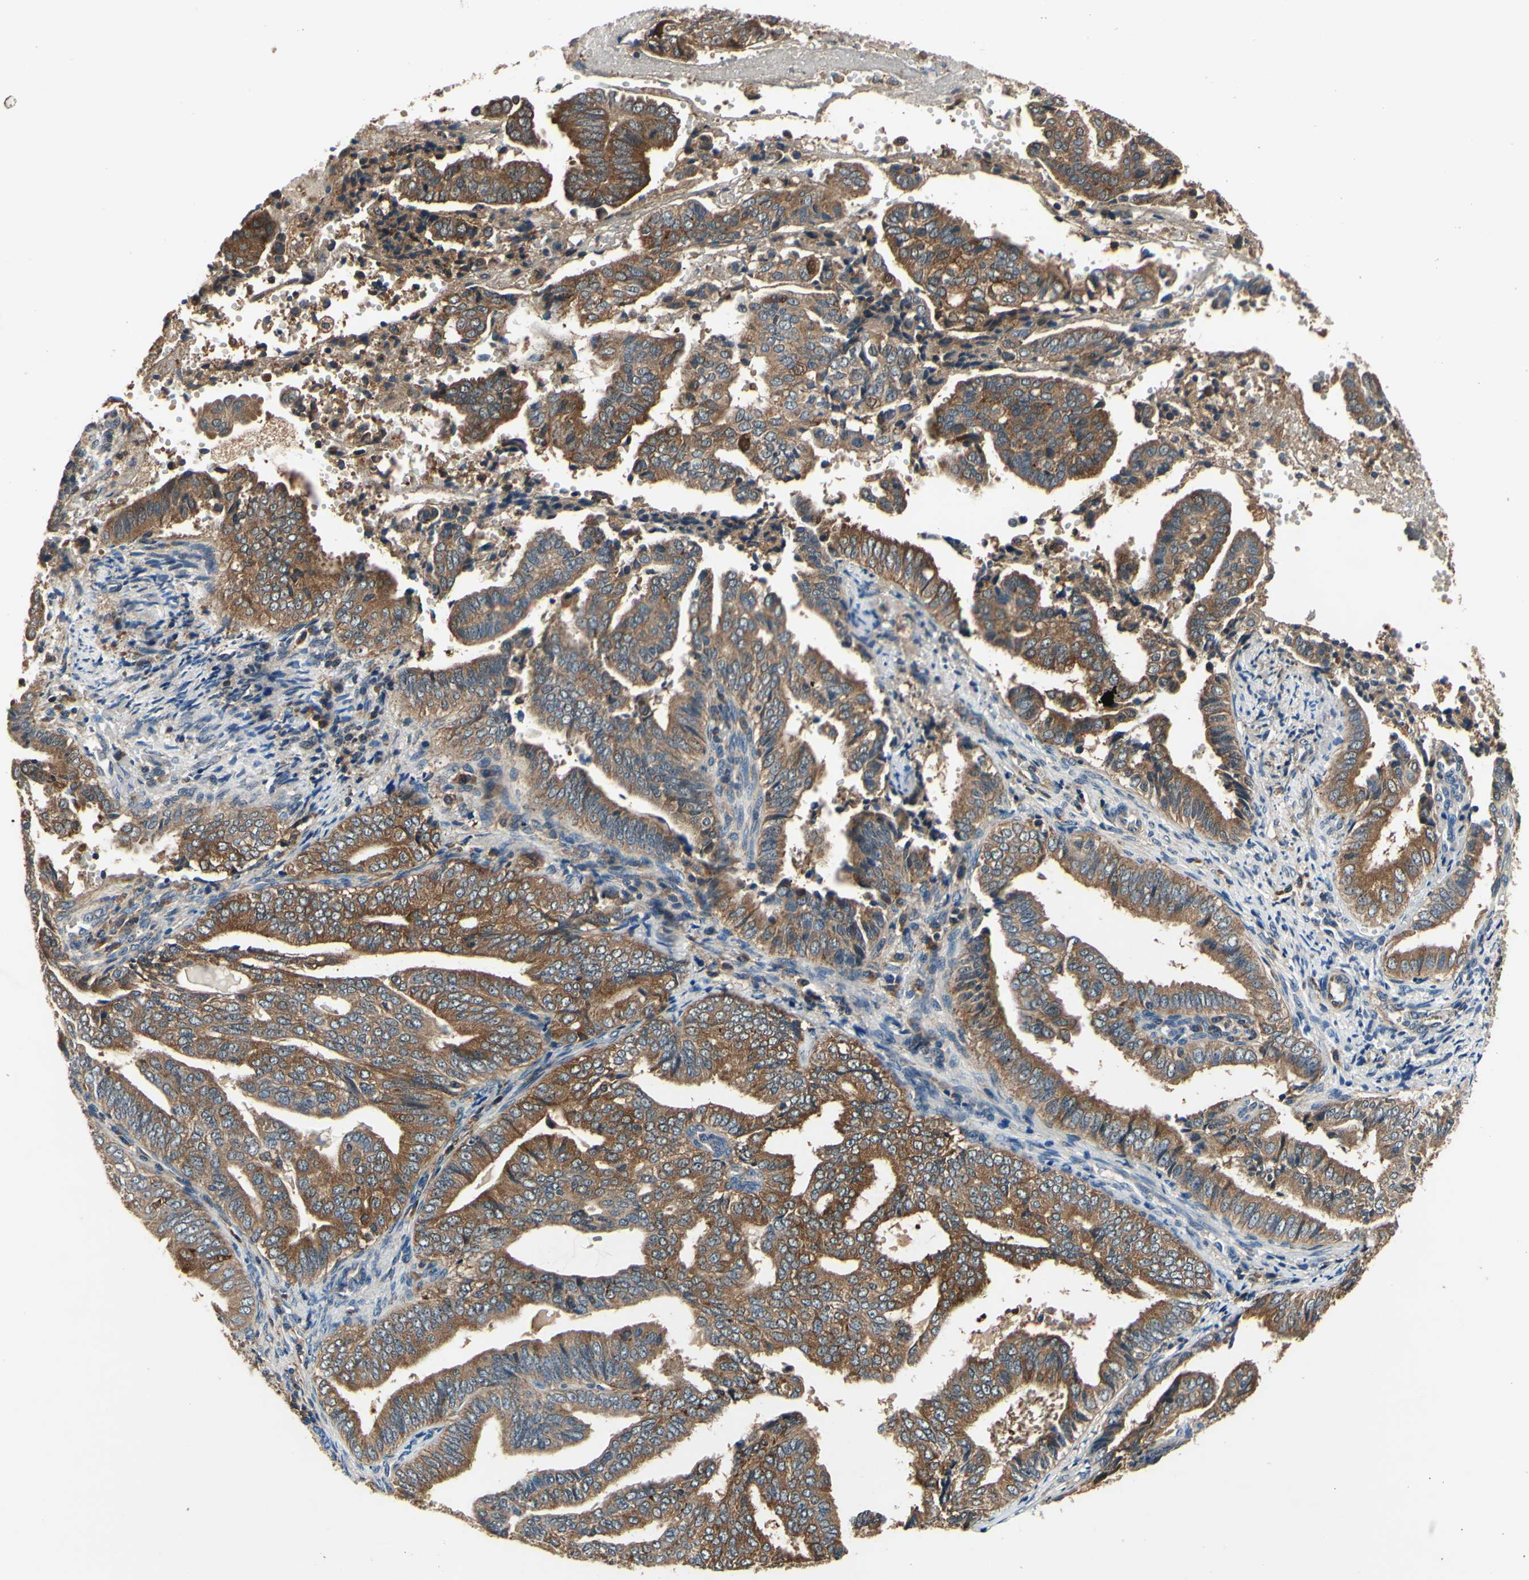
{"staining": {"intensity": "moderate", "quantity": ">75%", "location": "cytoplasmic/membranous"}, "tissue": "endometrial cancer", "cell_type": "Tumor cells", "image_type": "cancer", "snomed": [{"axis": "morphology", "description": "Adenocarcinoma, NOS"}, {"axis": "topography", "description": "Endometrium"}], "caption": "High-magnification brightfield microscopy of endometrial cancer stained with DAB (brown) and counterstained with hematoxylin (blue). tumor cells exhibit moderate cytoplasmic/membranous staining is present in about>75% of cells. Immunohistochemistry (ihc) stains the protein of interest in brown and the nuclei are stained blue.", "gene": "PLA2G4A", "patient": {"sex": "female", "age": 58}}